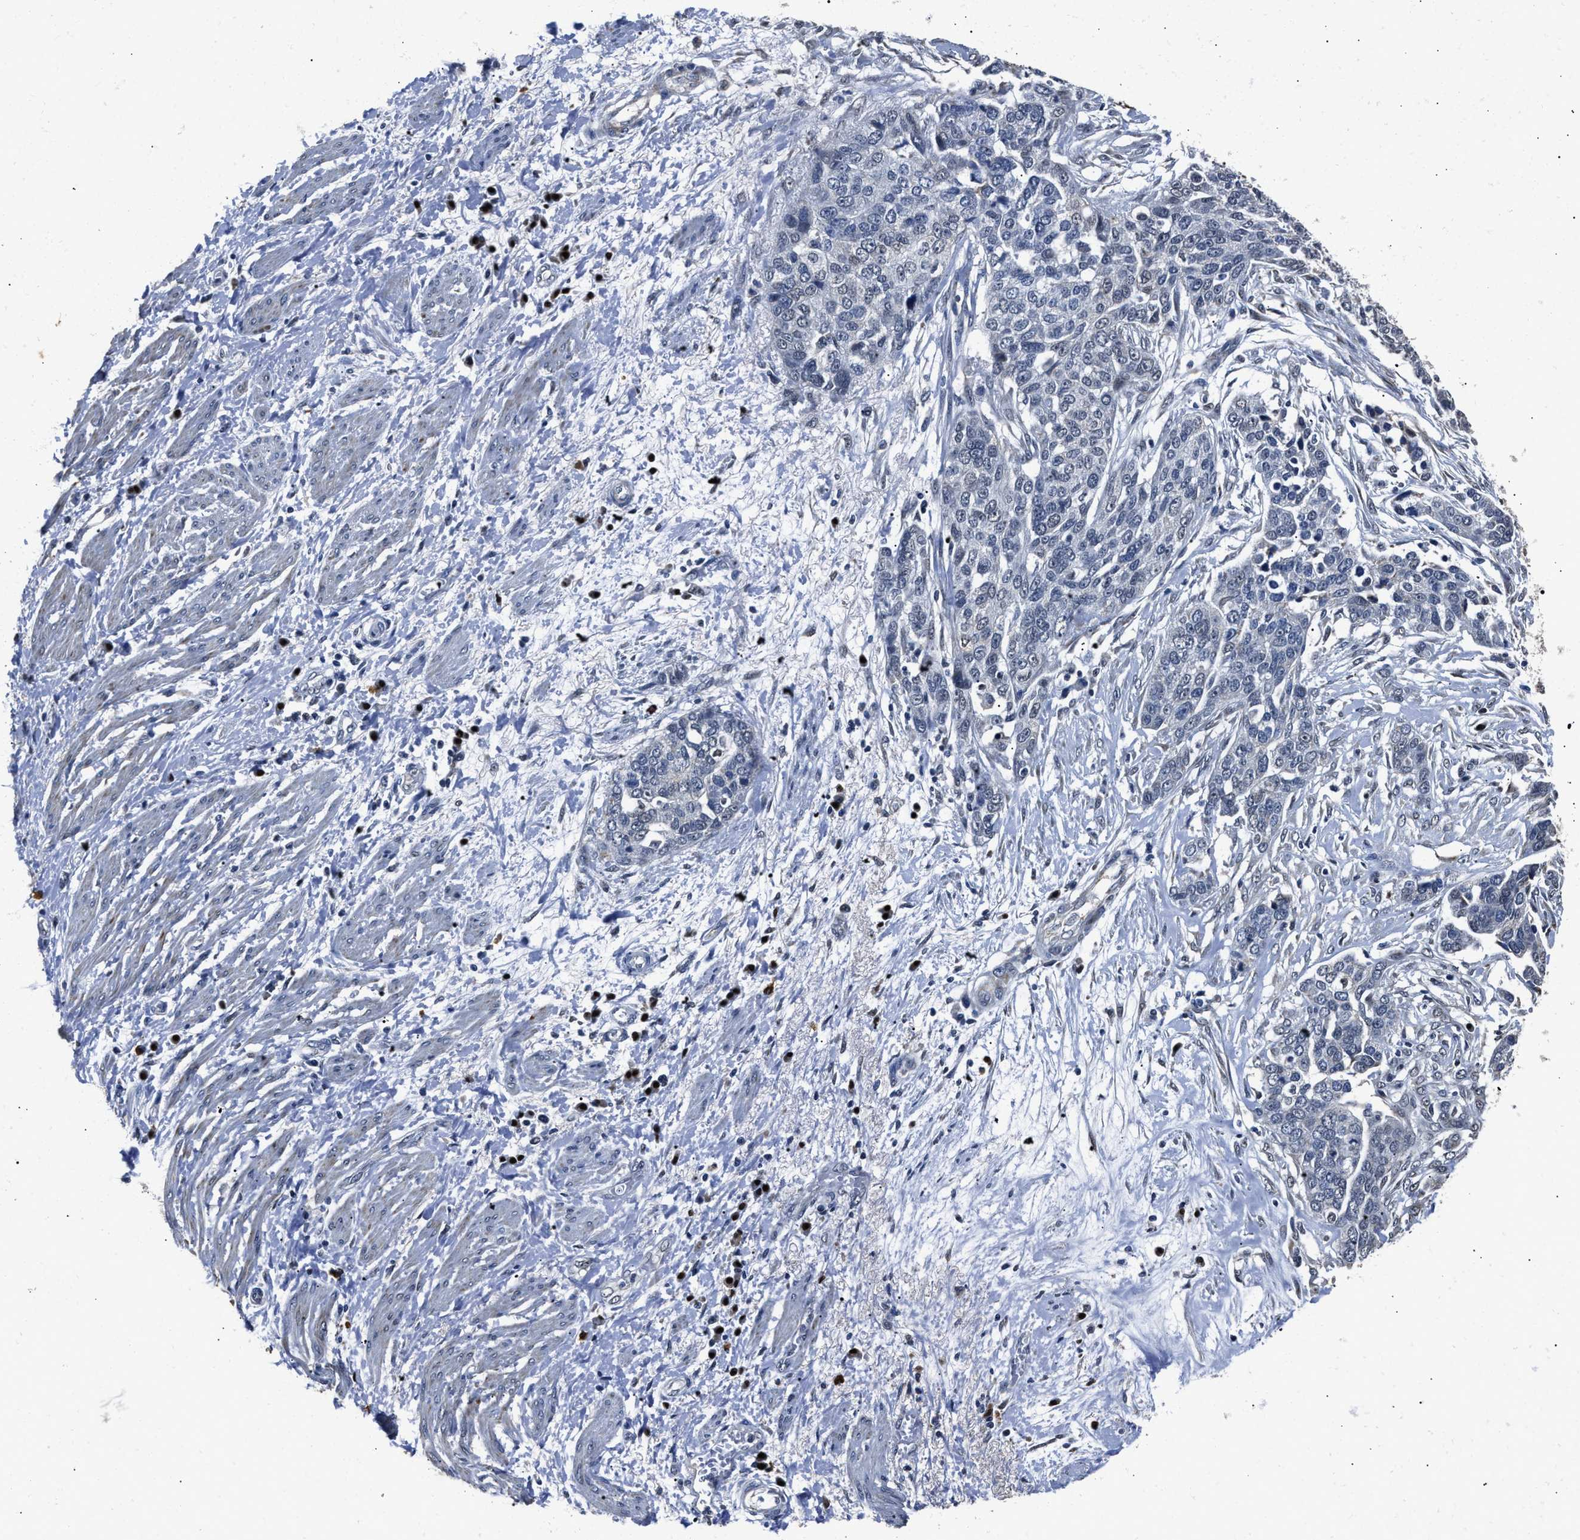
{"staining": {"intensity": "negative", "quantity": "none", "location": "none"}, "tissue": "ovarian cancer", "cell_type": "Tumor cells", "image_type": "cancer", "snomed": [{"axis": "morphology", "description": "Cystadenocarcinoma, serous, NOS"}, {"axis": "topography", "description": "Ovary"}], "caption": "Immunohistochemical staining of ovarian cancer (serous cystadenocarcinoma) exhibits no significant positivity in tumor cells. Nuclei are stained in blue.", "gene": "NSUN5", "patient": {"sex": "female", "age": 44}}